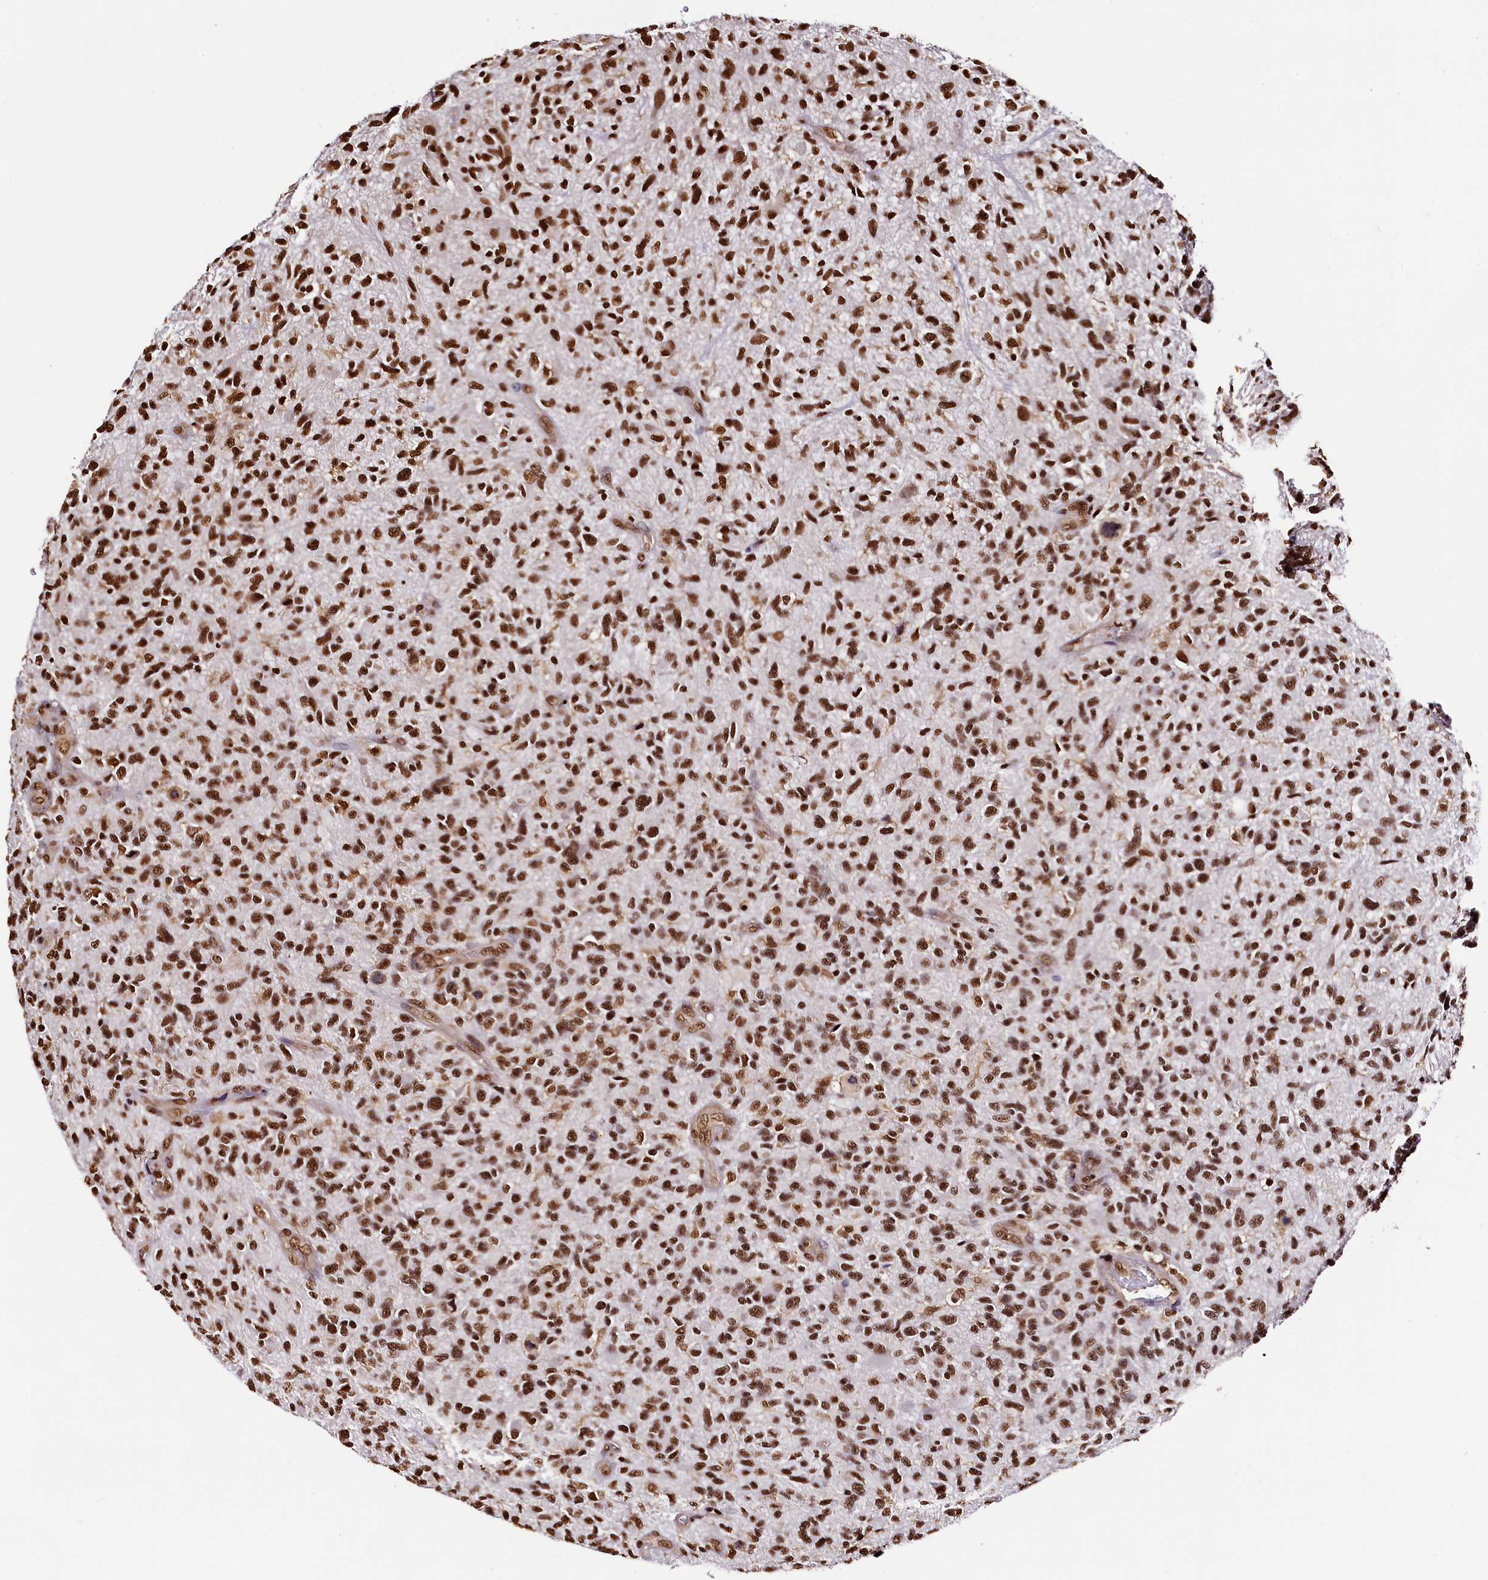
{"staining": {"intensity": "strong", "quantity": ">75%", "location": "nuclear"}, "tissue": "glioma", "cell_type": "Tumor cells", "image_type": "cancer", "snomed": [{"axis": "morphology", "description": "Glioma, malignant, High grade"}, {"axis": "topography", "description": "Brain"}], "caption": "A photomicrograph of malignant glioma (high-grade) stained for a protein exhibits strong nuclear brown staining in tumor cells.", "gene": "SNRPD2", "patient": {"sex": "male", "age": 47}}